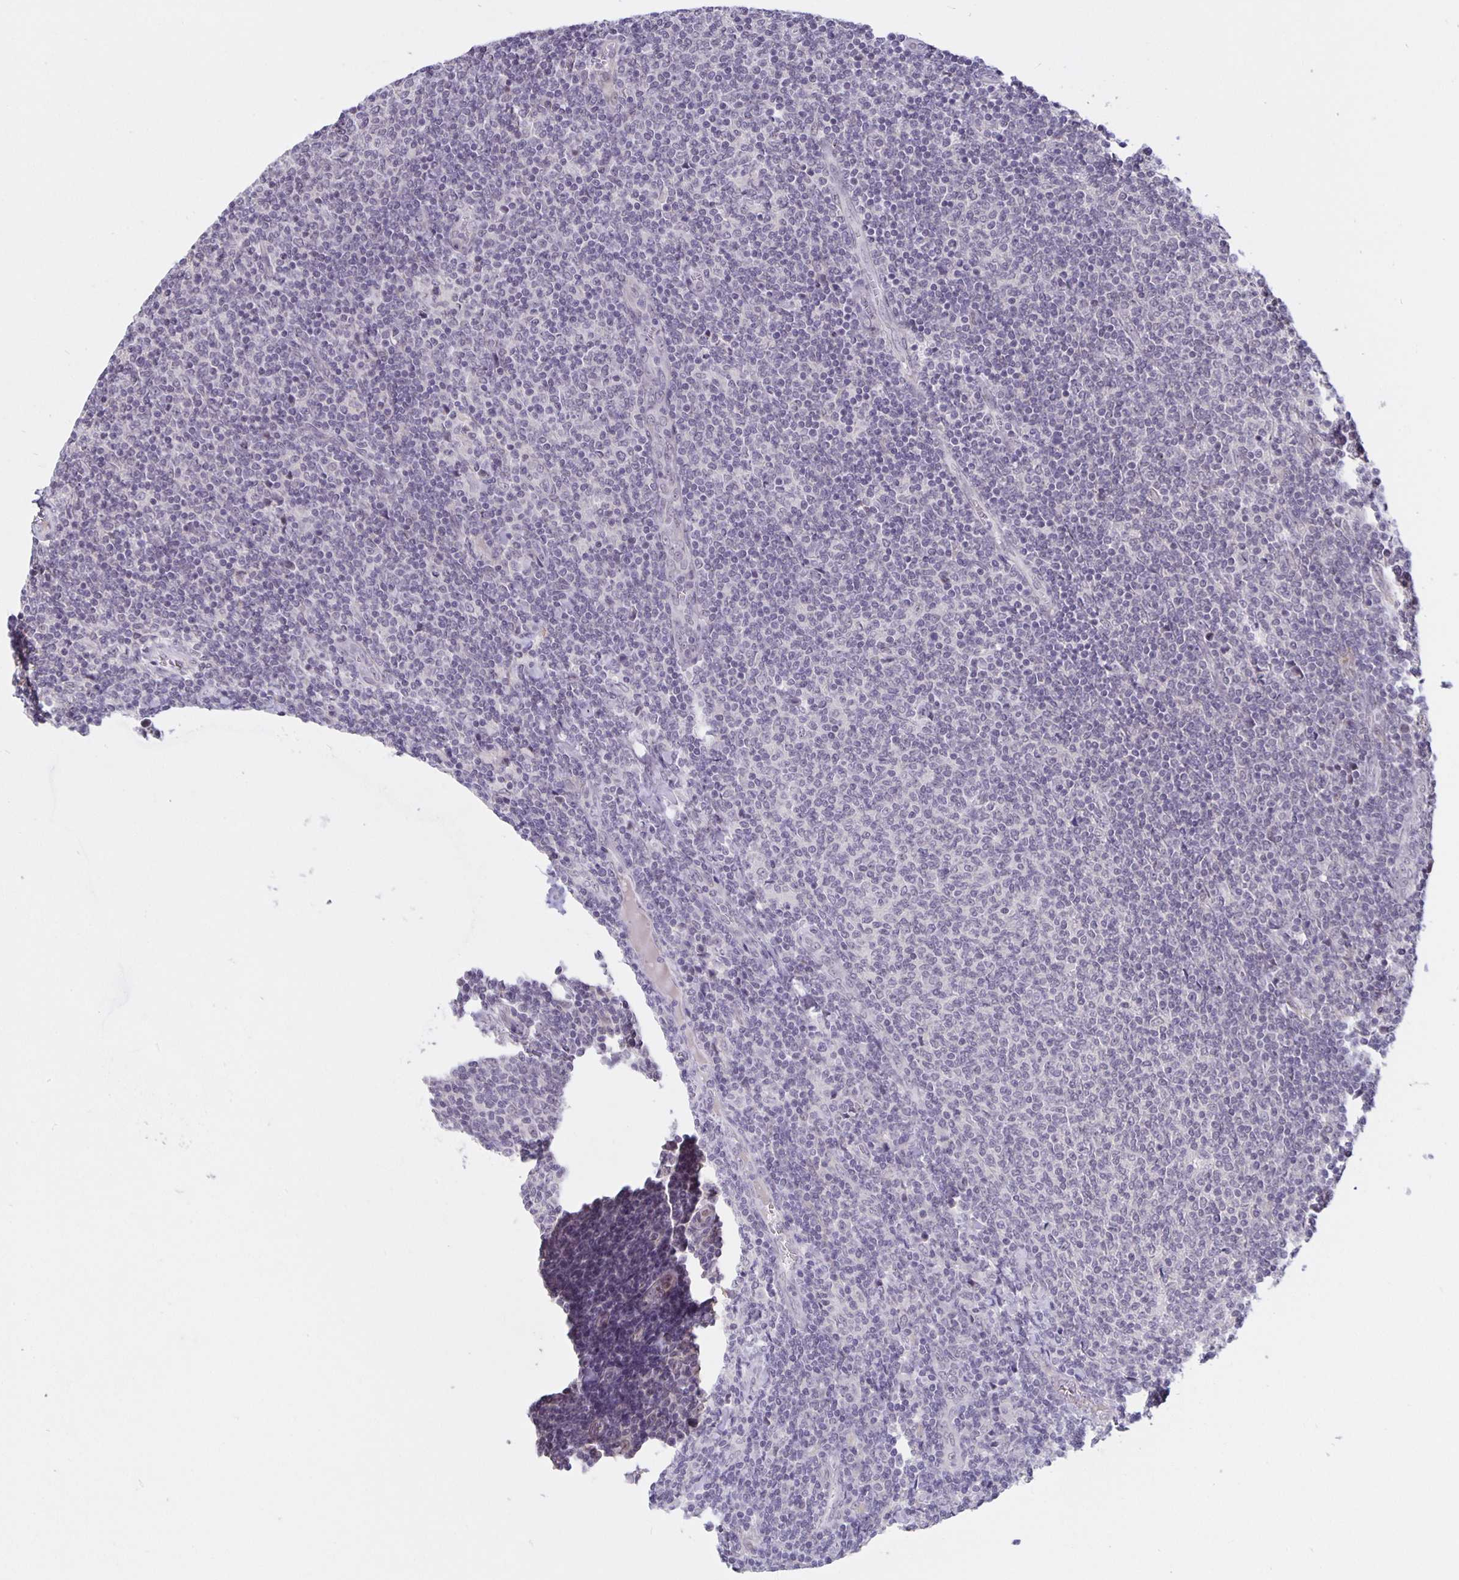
{"staining": {"intensity": "negative", "quantity": "none", "location": "none"}, "tissue": "lymphoma", "cell_type": "Tumor cells", "image_type": "cancer", "snomed": [{"axis": "morphology", "description": "Malignant lymphoma, non-Hodgkin's type, Low grade"}, {"axis": "topography", "description": "Lymph node"}], "caption": "The IHC image has no significant staining in tumor cells of lymphoma tissue.", "gene": "ARVCF", "patient": {"sex": "male", "age": 52}}